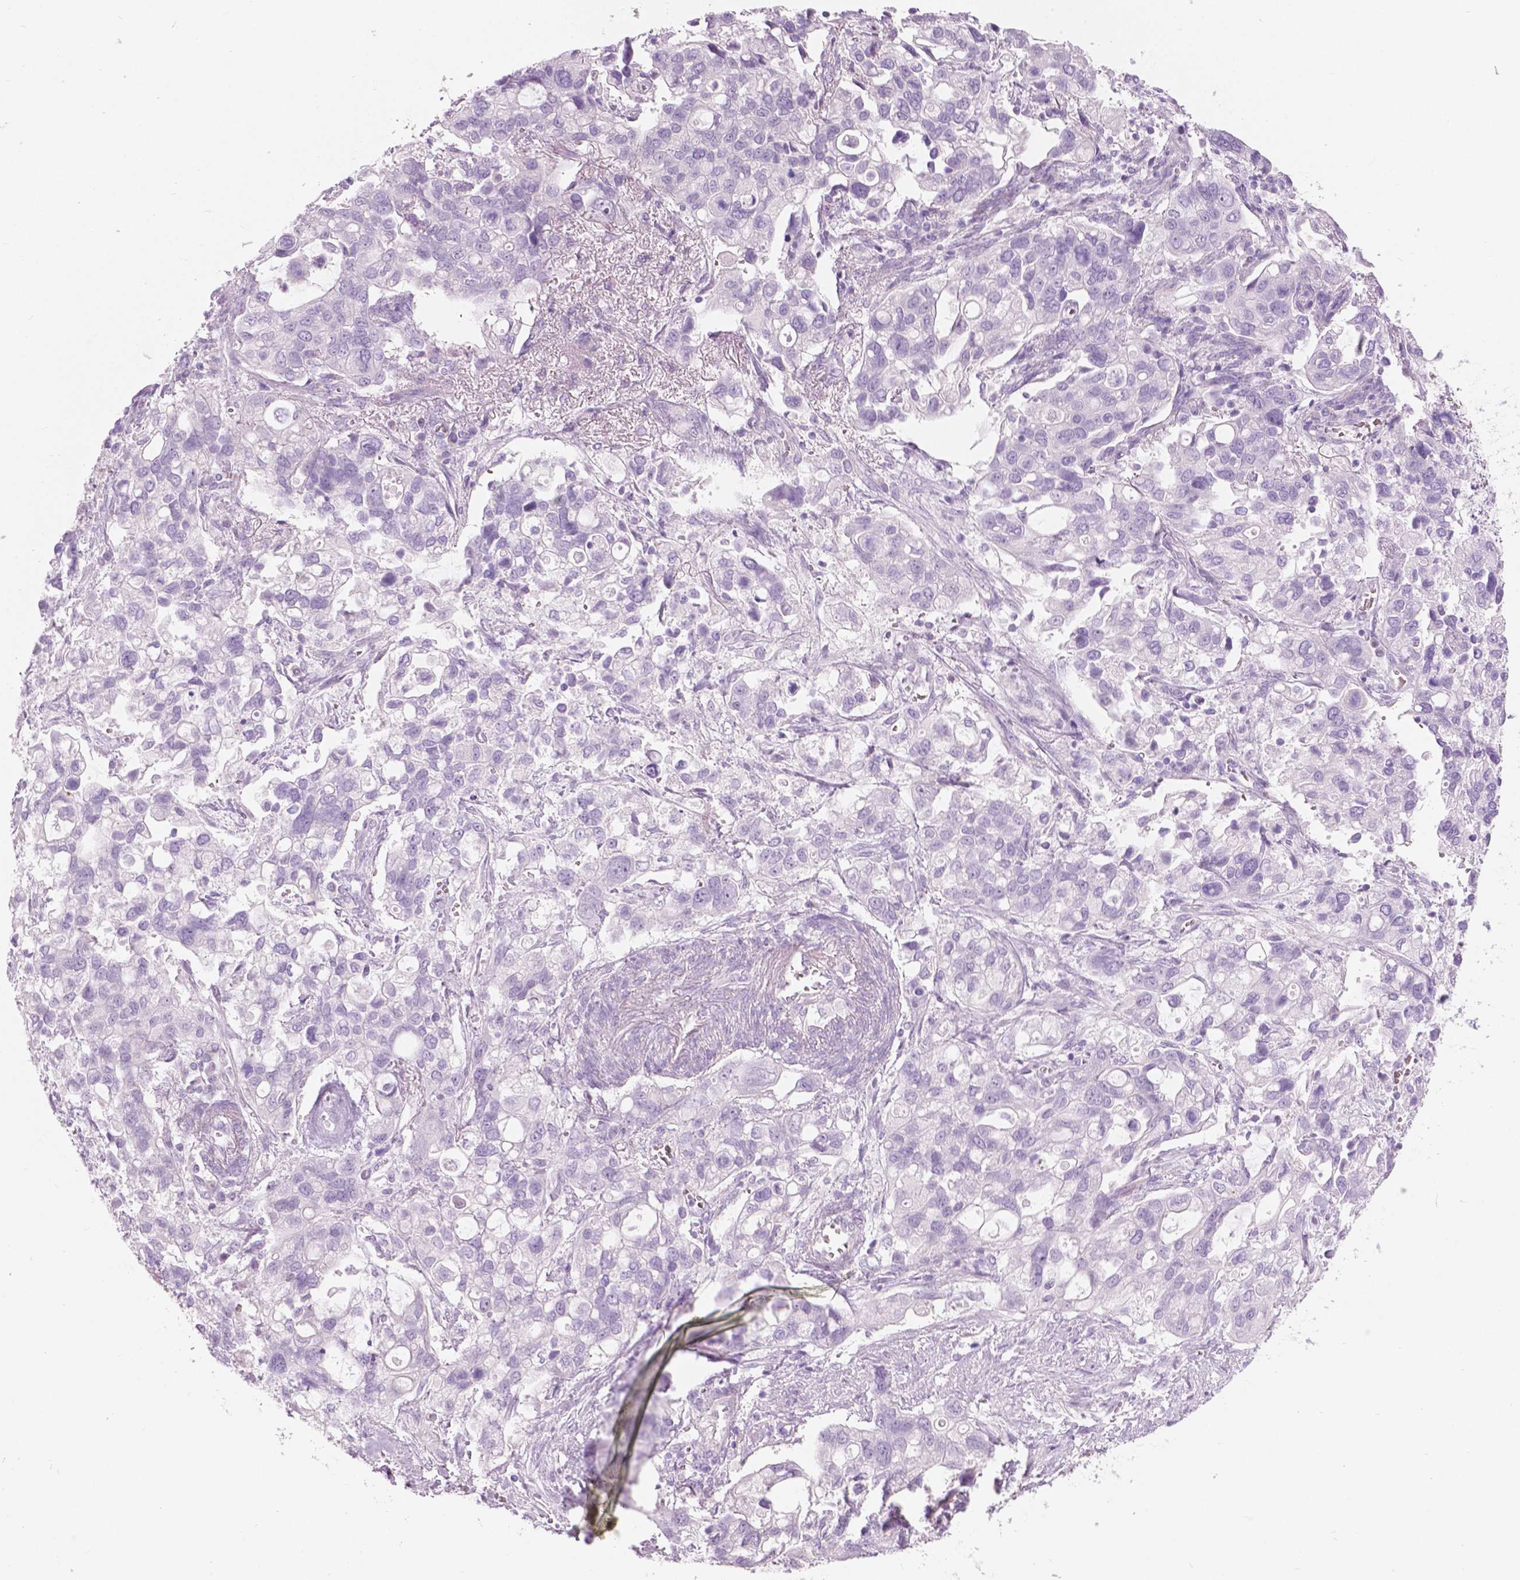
{"staining": {"intensity": "negative", "quantity": "none", "location": "none"}, "tissue": "stomach cancer", "cell_type": "Tumor cells", "image_type": "cancer", "snomed": [{"axis": "morphology", "description": "Adenocarcinoma, NOS"}, {"axis": "topography", "description": "Stomach, upper"}], "caption": "Immunohistochemistry (IHC) photomicrograph of adenocarcinoma (stomach) stained for a protein (brown), which reveals no staining in tumor cells.", "gene": "A4GNT", "patient": {"sex": "female", "age": 81}}